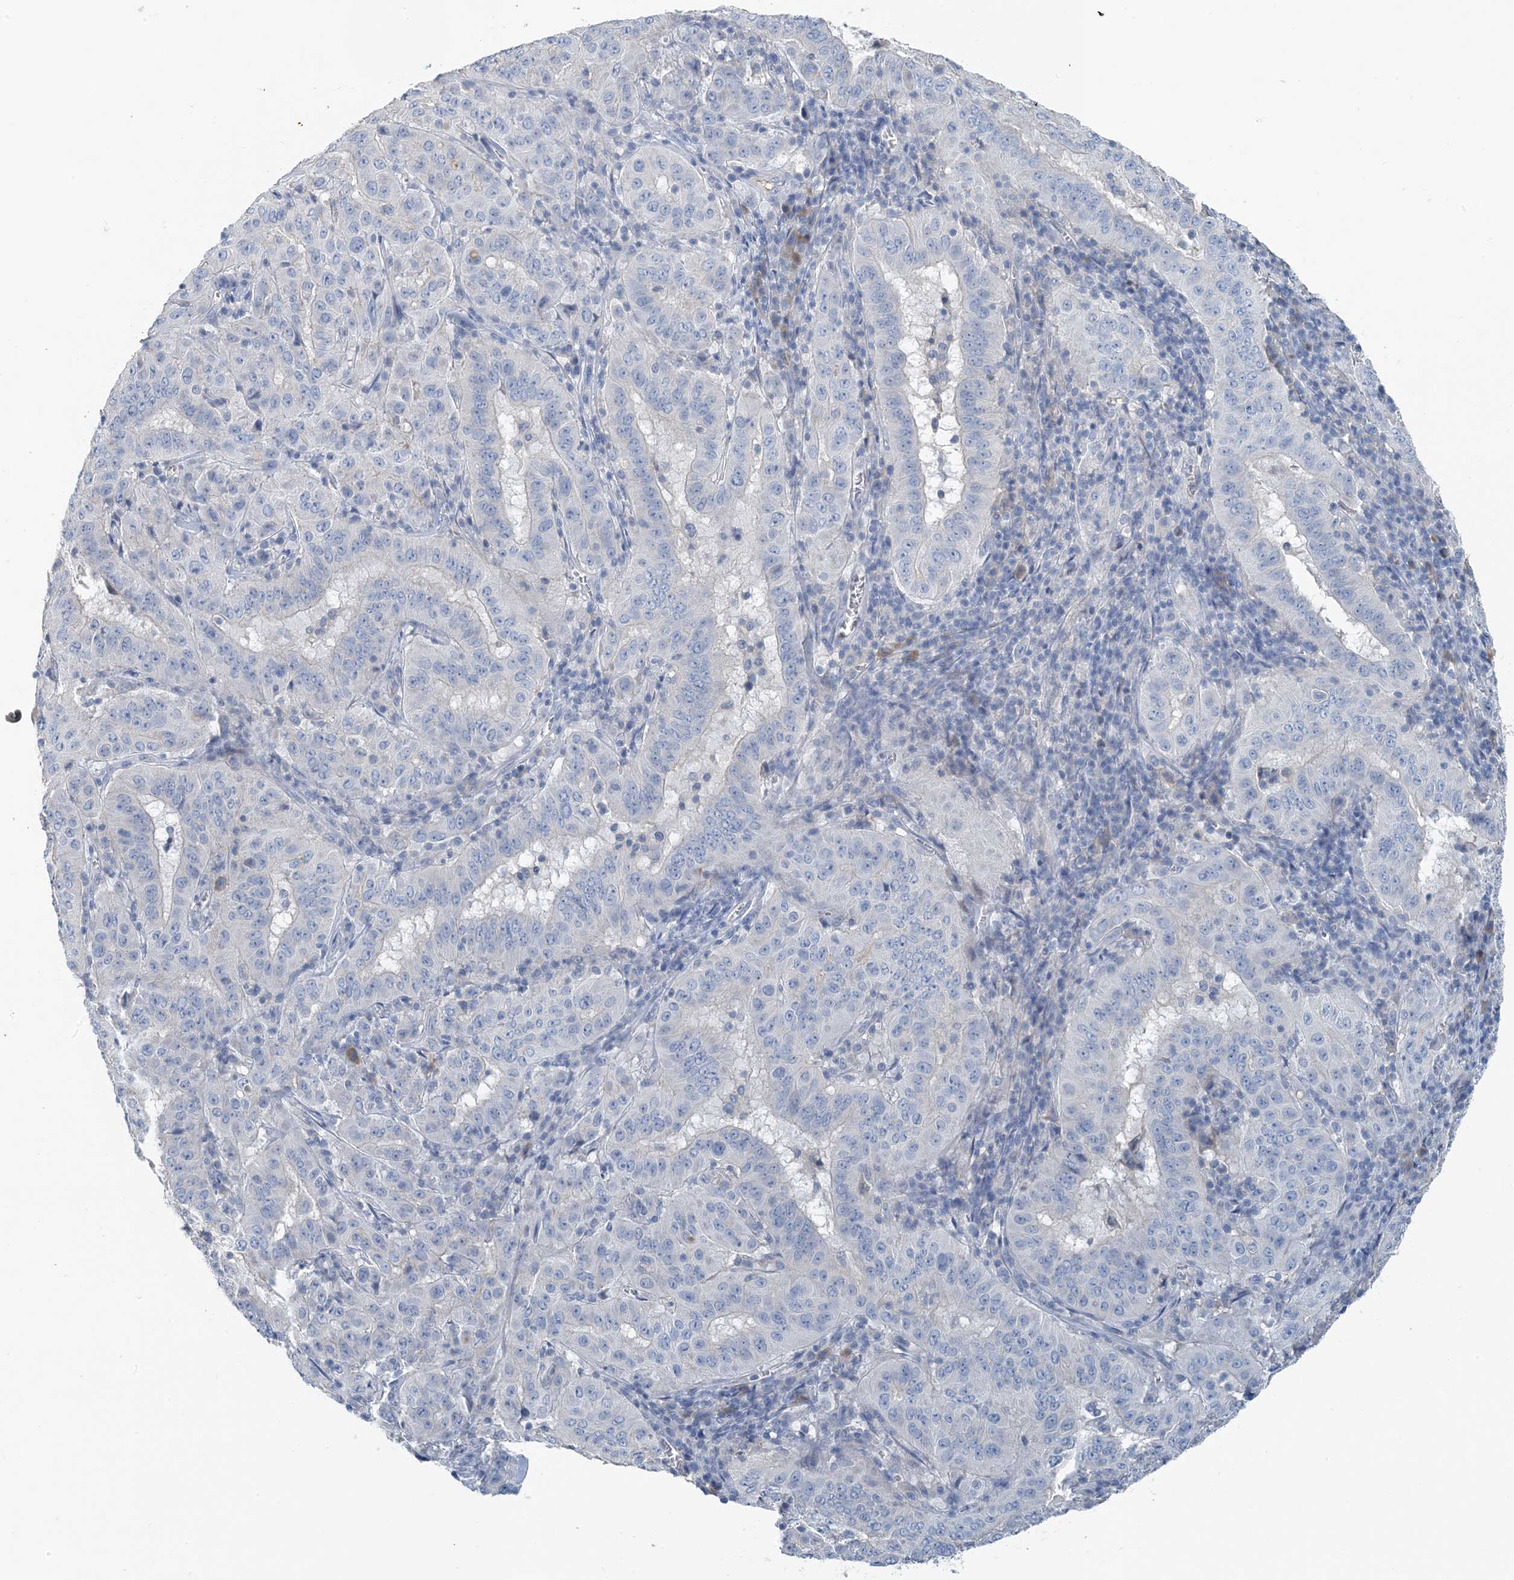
{"staining": {"intensity": "negative", "quantity": "none", "location": "none"}, "tissue": "pancreatic cancer", "cell_type": "Tumor cells", "image_type": "cancer", "snomed": [{"axis": "morphology", "description": "Adenocarcinoma, NOS"}, {"axis": "topography", "description": "Pancreas"}], "caption": "Immunohistochemical staining of human pancreatic cancer (adenocarcinoma) exhibits no significant expression in tumor cells.", "gene": "CTRL", "patient": {"sex": "male", "age": 63}}